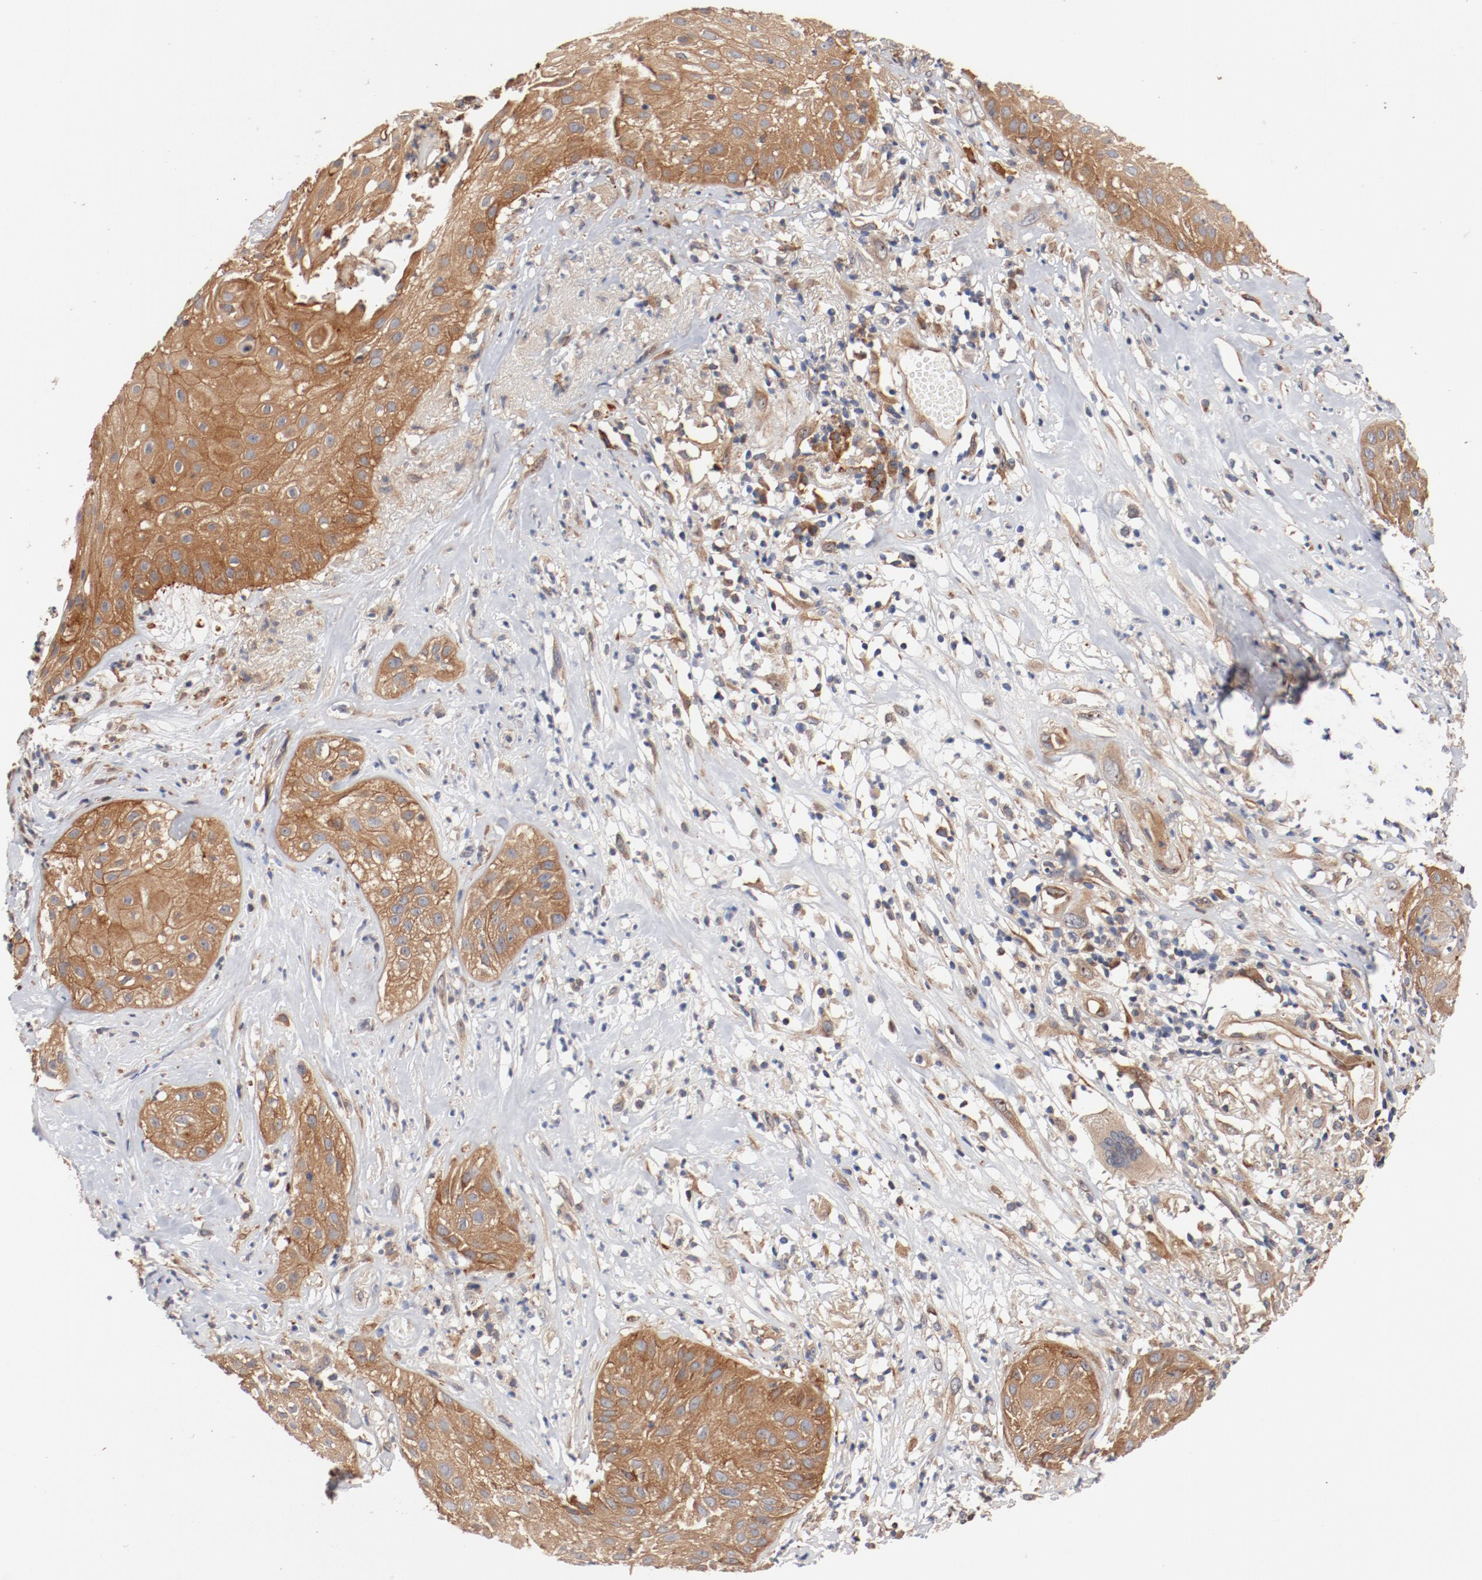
{"staining": {"intensity": "moderate", "quantity": ">75%", "location": "cytoplasmic/membranous"}, "tissue": "skin cancer", "cell_type": "Tumor cells", "image_type": "cancer", "snomed": [{"axis": "morphology", "description": "Squamous cell carcinoma, NOS"}, {"axis": "topography", "description": "Skin"}], "caption": "This is a histology image of IHC staining of skin cancer, which shows moderate expression in the cytoplasmic/membranous of tumor cells.", "gene": "PITPNM2", "patient": {"sex": "male", "age": 65}}